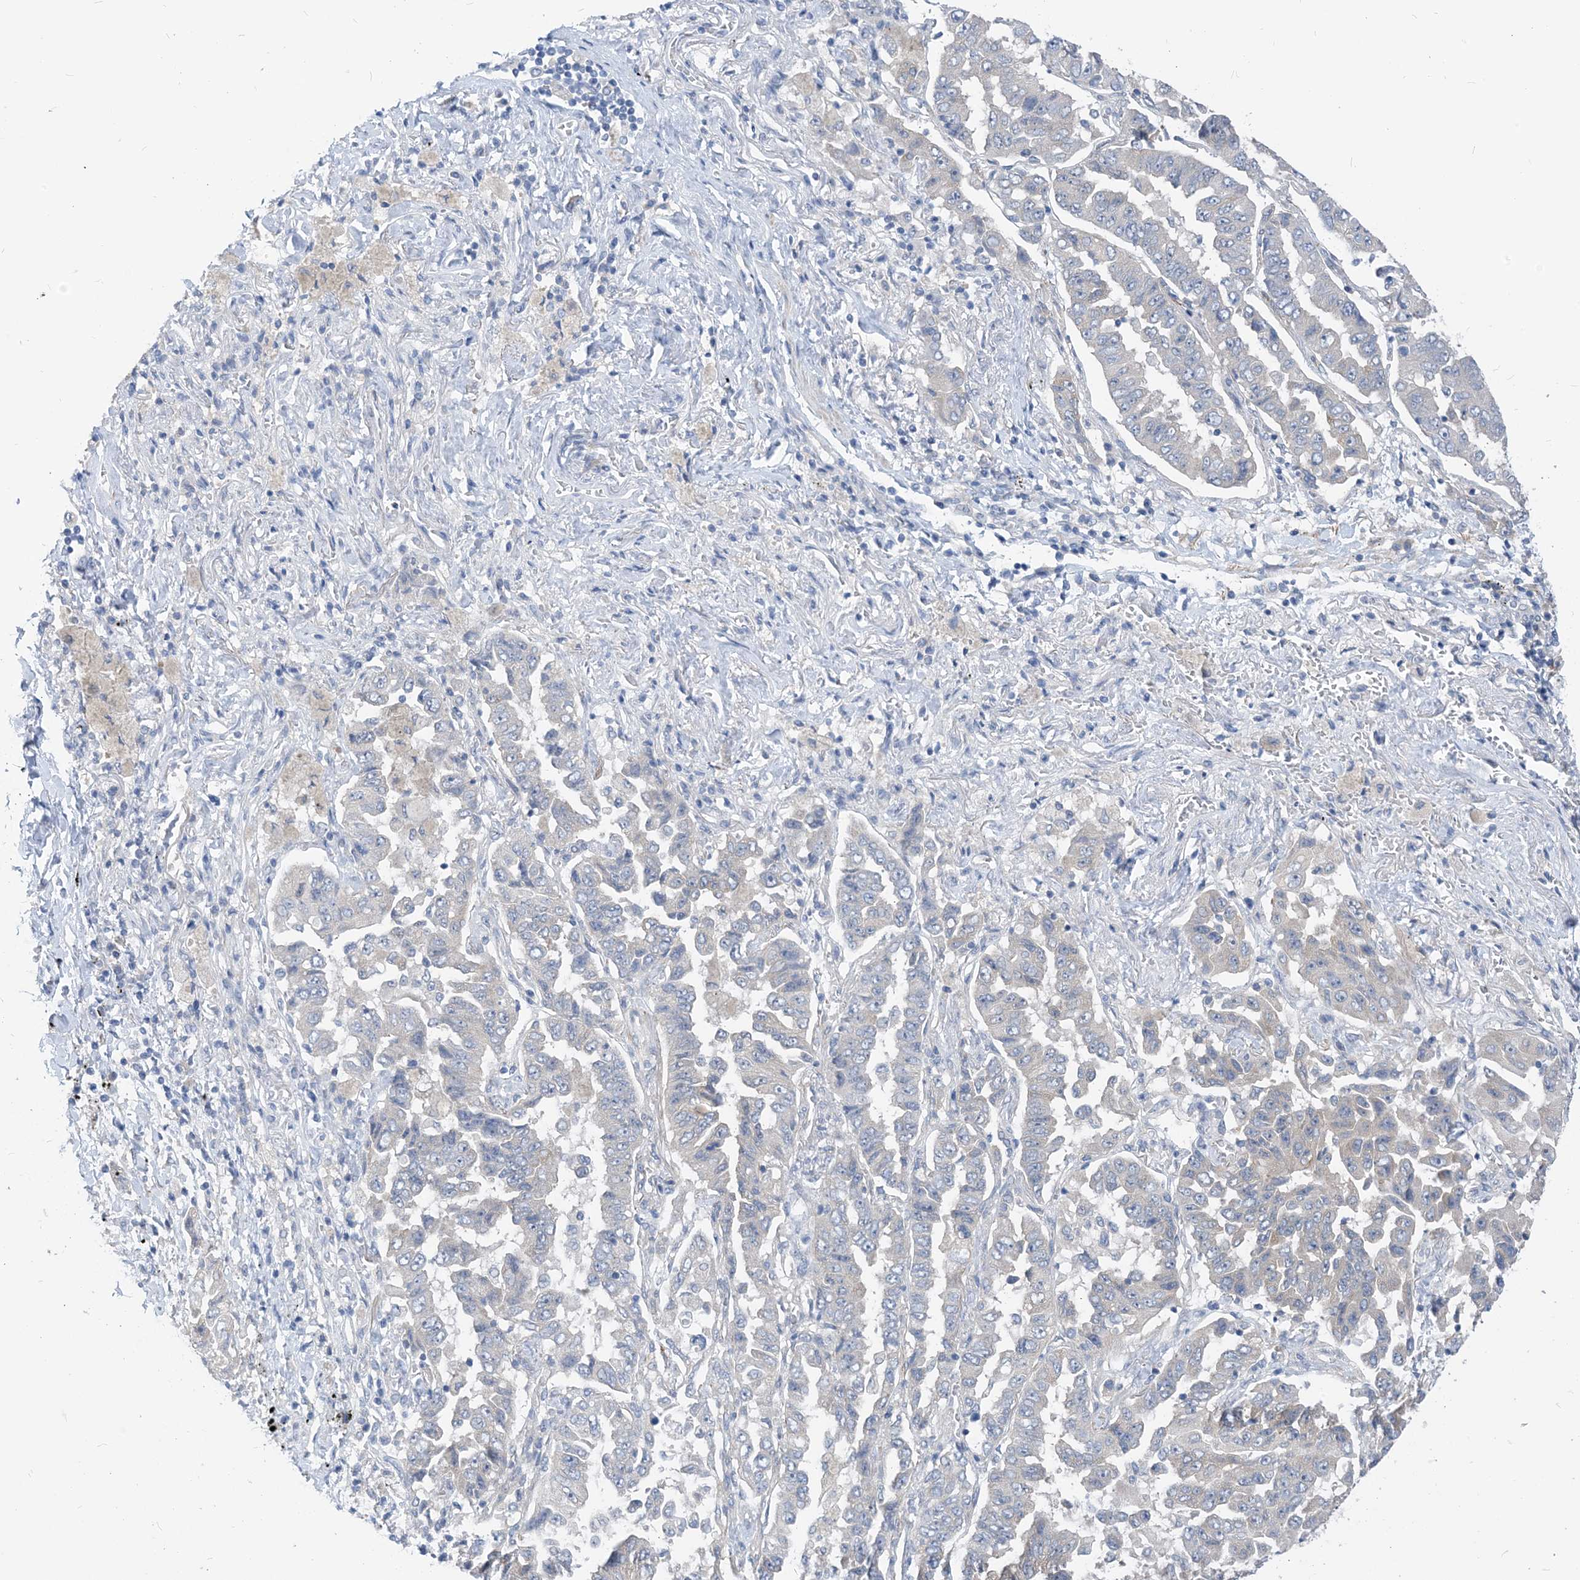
{"staining": {"intensity": "negative", "quantity": "none", "location": "none"}, "tissue": "lung cancer", "cell_type": "Tumor cells", "image_type": "cancer", "snomed": [{"axis": "morphology", "description": "Adenocarcinoma, NOS"}, {"axis": "topography", "description": "Lung"}], "caption": "The image exhibits no significant staining in tumor cells of lung adenocarcinoma.", "gene": "PLEKHA3", "patient": {"sex": "female", "age": 51}}